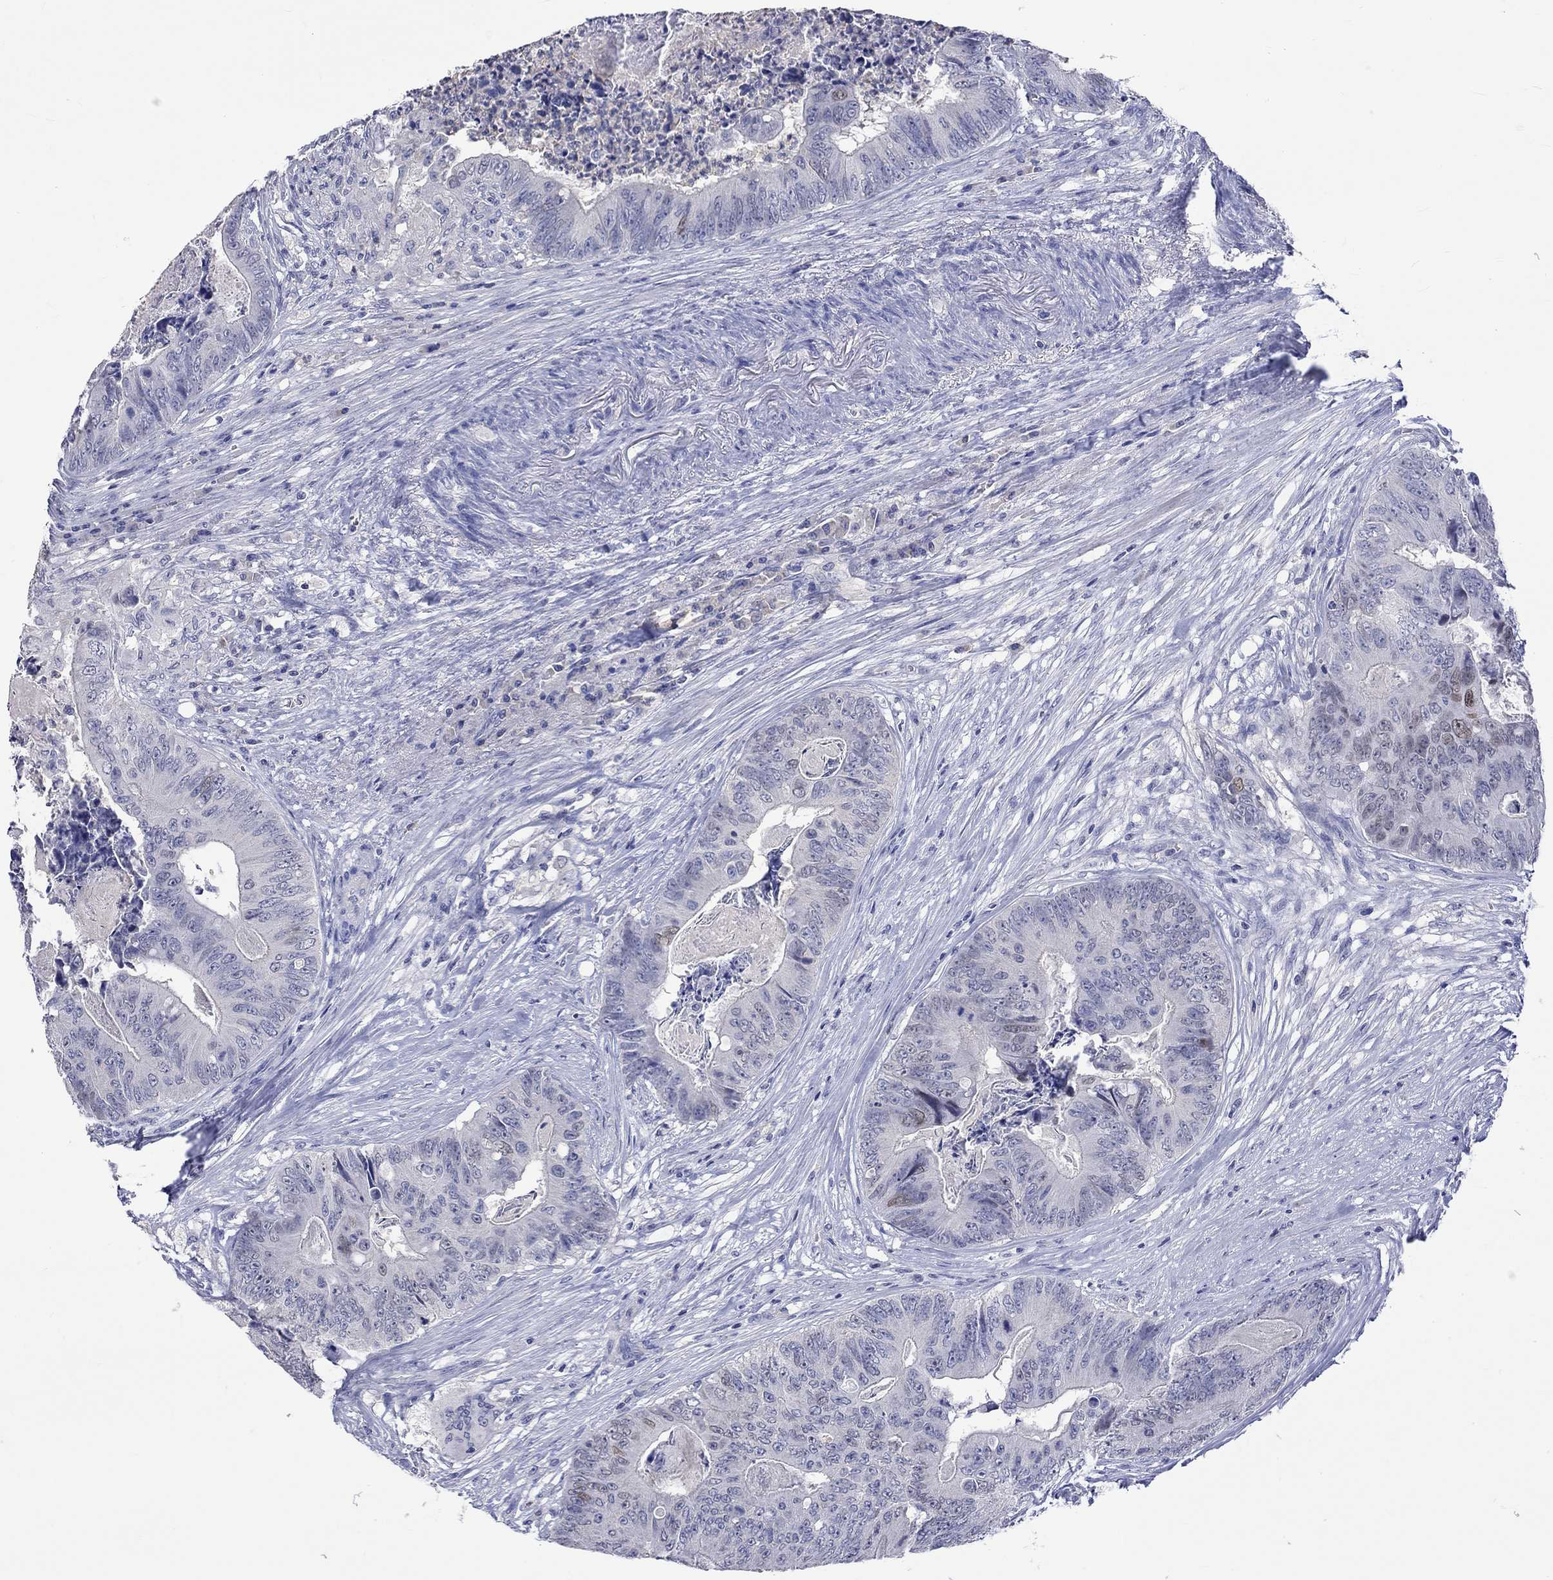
{"staining": {"intensity": "negative", "quantity": "none", "location": "none"}, "tissue": "colorectal cancer", "cell_type": "Tumor cells", "image_type": "cancer", "snomed": [{"axis": "morphology", "description": "Adenocarcinoma, NOS"}, {"axis": "topography", "description": "Colon"}], "caption": "Immunohistochemistry (IHC) micrograph of colorectal adenocarcinoma stained for a protein (brown), which exhibits no staining in tumor cells. (DAB IHC with hematoxylin counter stain).", "gene": "LRFN4", "patient": {"sex": "male", "age": 84}}